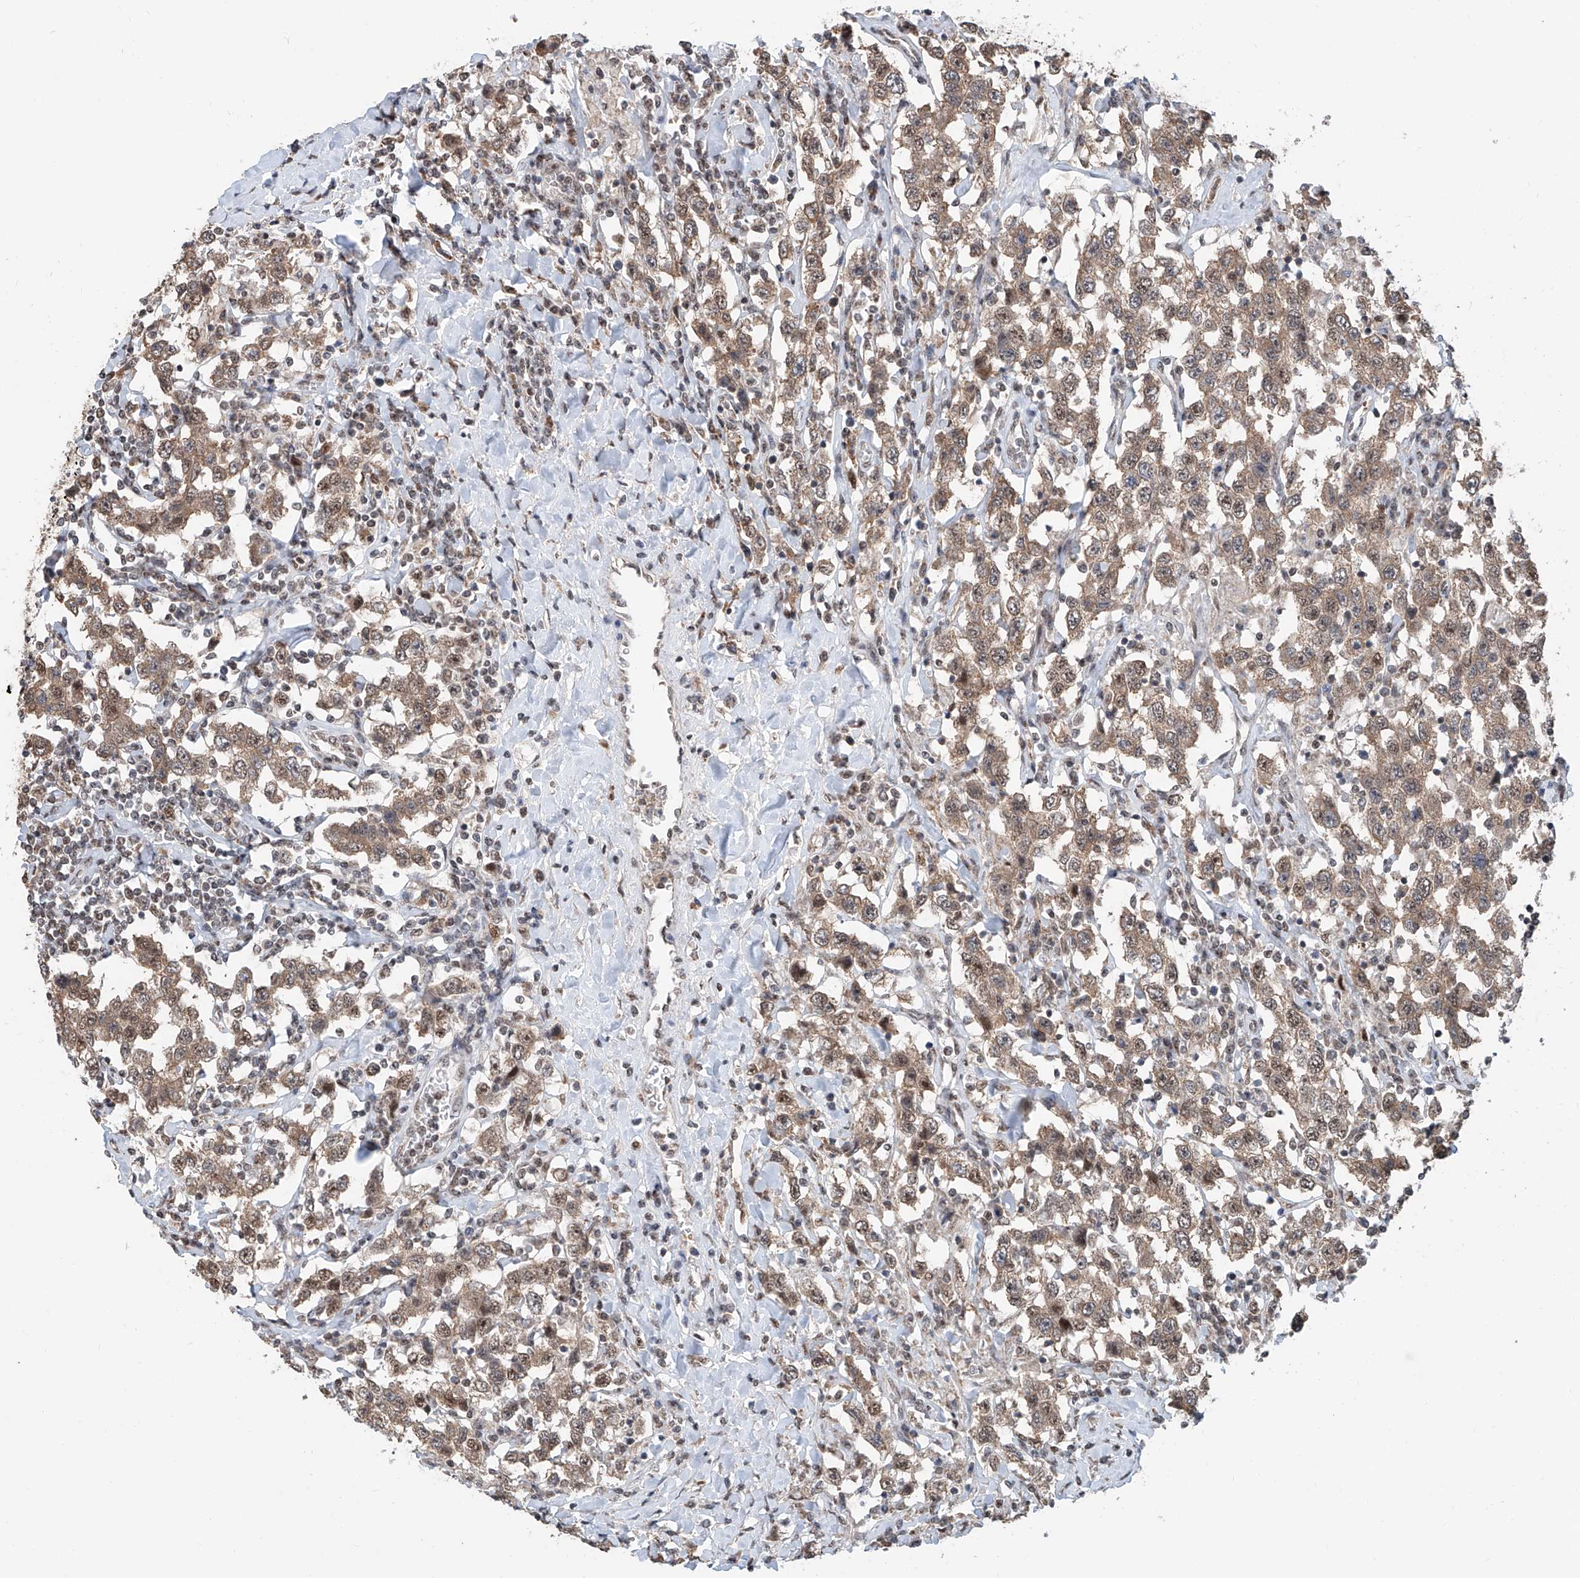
{"staining": {"intensity": "moderate", "quantity": ">75%", "location": "cytoplasmic/membranous,nuclear"}, "tissue": "testis cancer", "cell_type": "Tumor cells", "image_type": "cancer", "snomed": [{"axis": "morphology", "description": "Seminoma, NOS"}, {"axis": "topography", "description": "Testis"}], "caption": "Human testis cancer stained with a protein marker shows moderate staining in tumor cells.", "gene": "SDE2", "patient": {"sex": "male", "age": 41}}